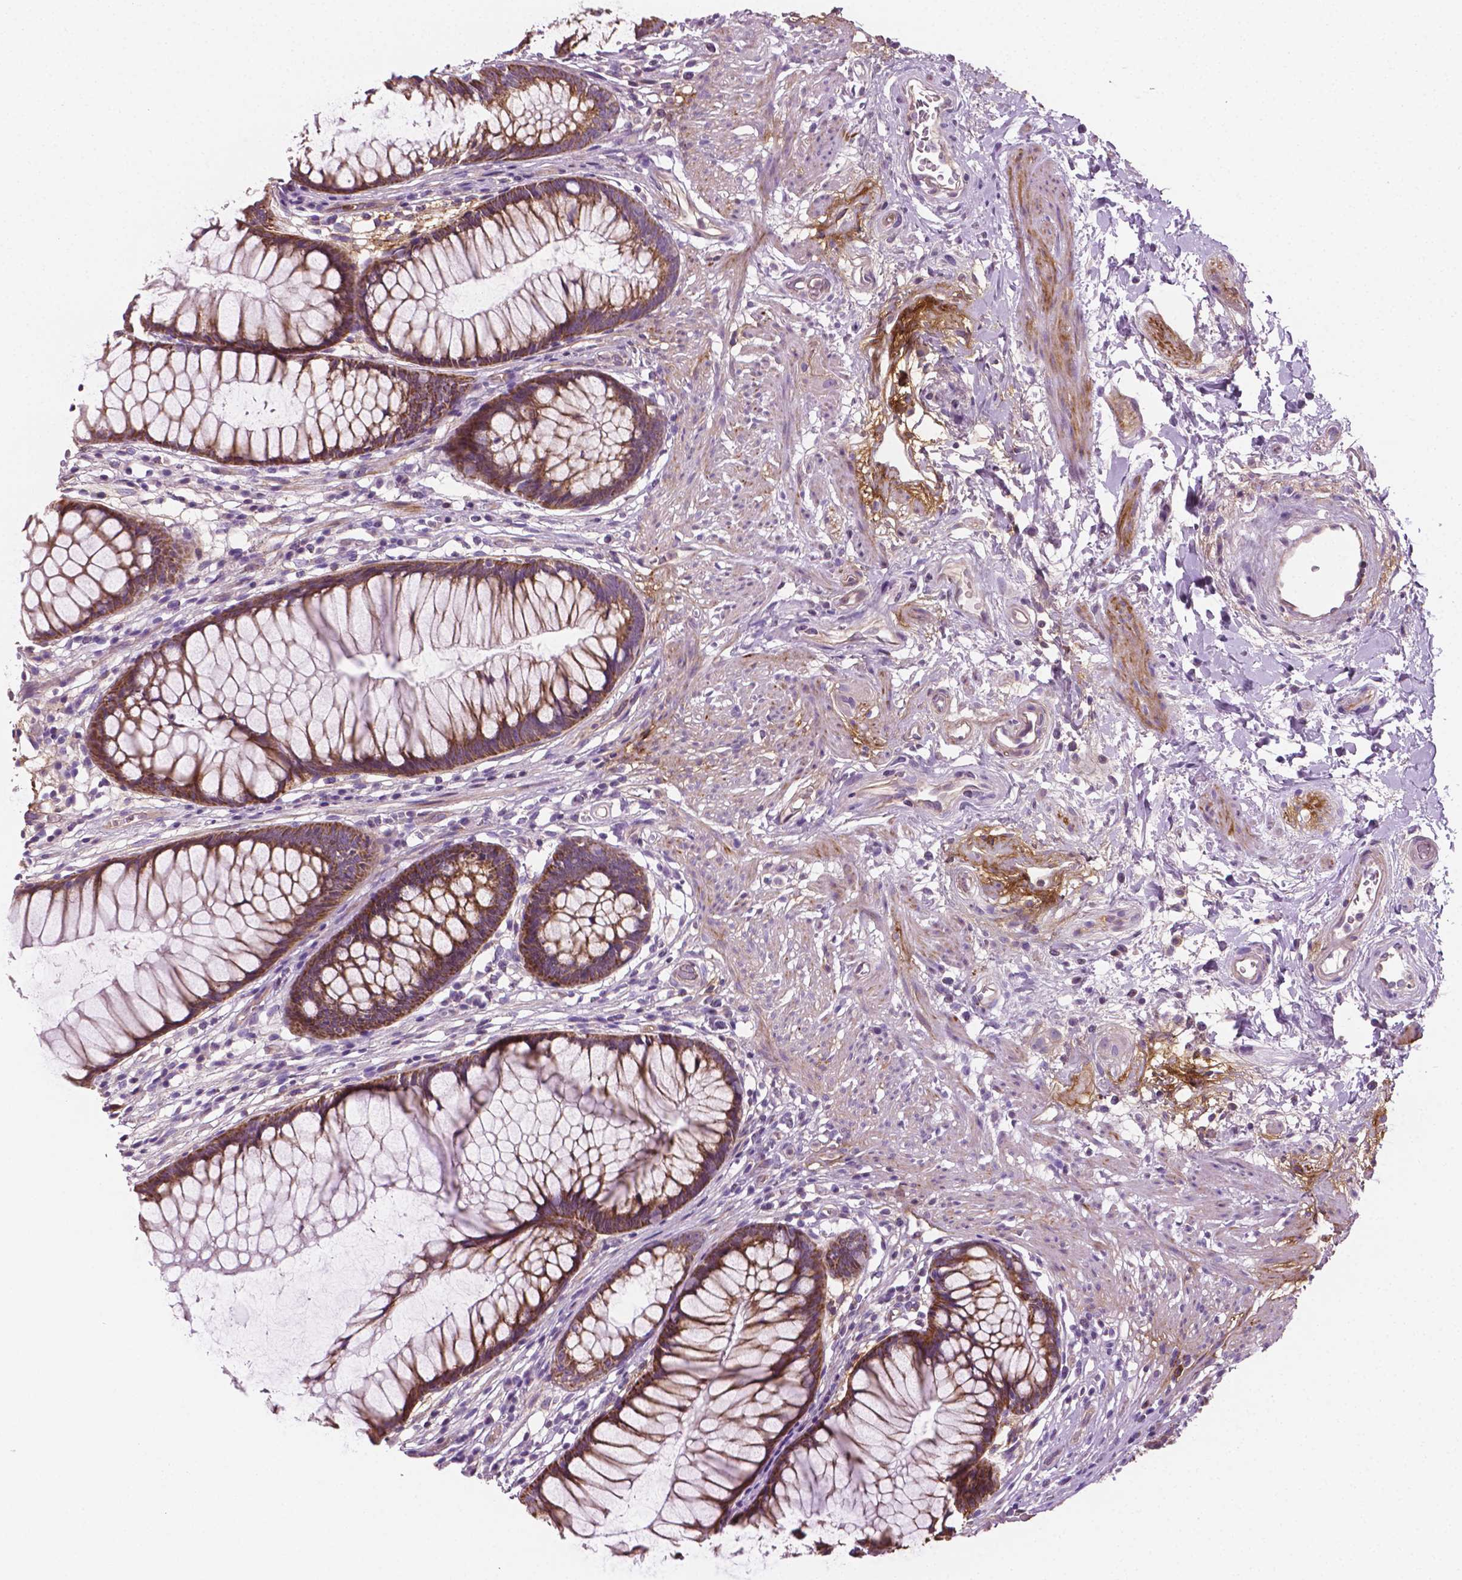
{"staining": {"intensity": "moderate", "quantity": ">75%", "location": "cytoplasmic/membranous"}, "tissue": "rectum", "cell_type": "Glandular cells", "image_type": "normal", "snomed": [{"axis": "morphology", "description": "Normal tissue, NOS"}, {"axis": "topography", "description": "Smooth muscle"}, {"axis": "topography", "description": "Rectum"}], "caption": "Immunohistochemical staining of unremarkable human rectum shows medium levels of moderate cytoplasmic/membranous expression in approximately >75% of glandular cells. The staining was performed using DAB to visualize the protein expression in brown, while the nuclei were stained in blue with hematoxylin (Magnification: 20x).", "gene": "PTX3", "patient": {"sex": "male", "age": 53}}